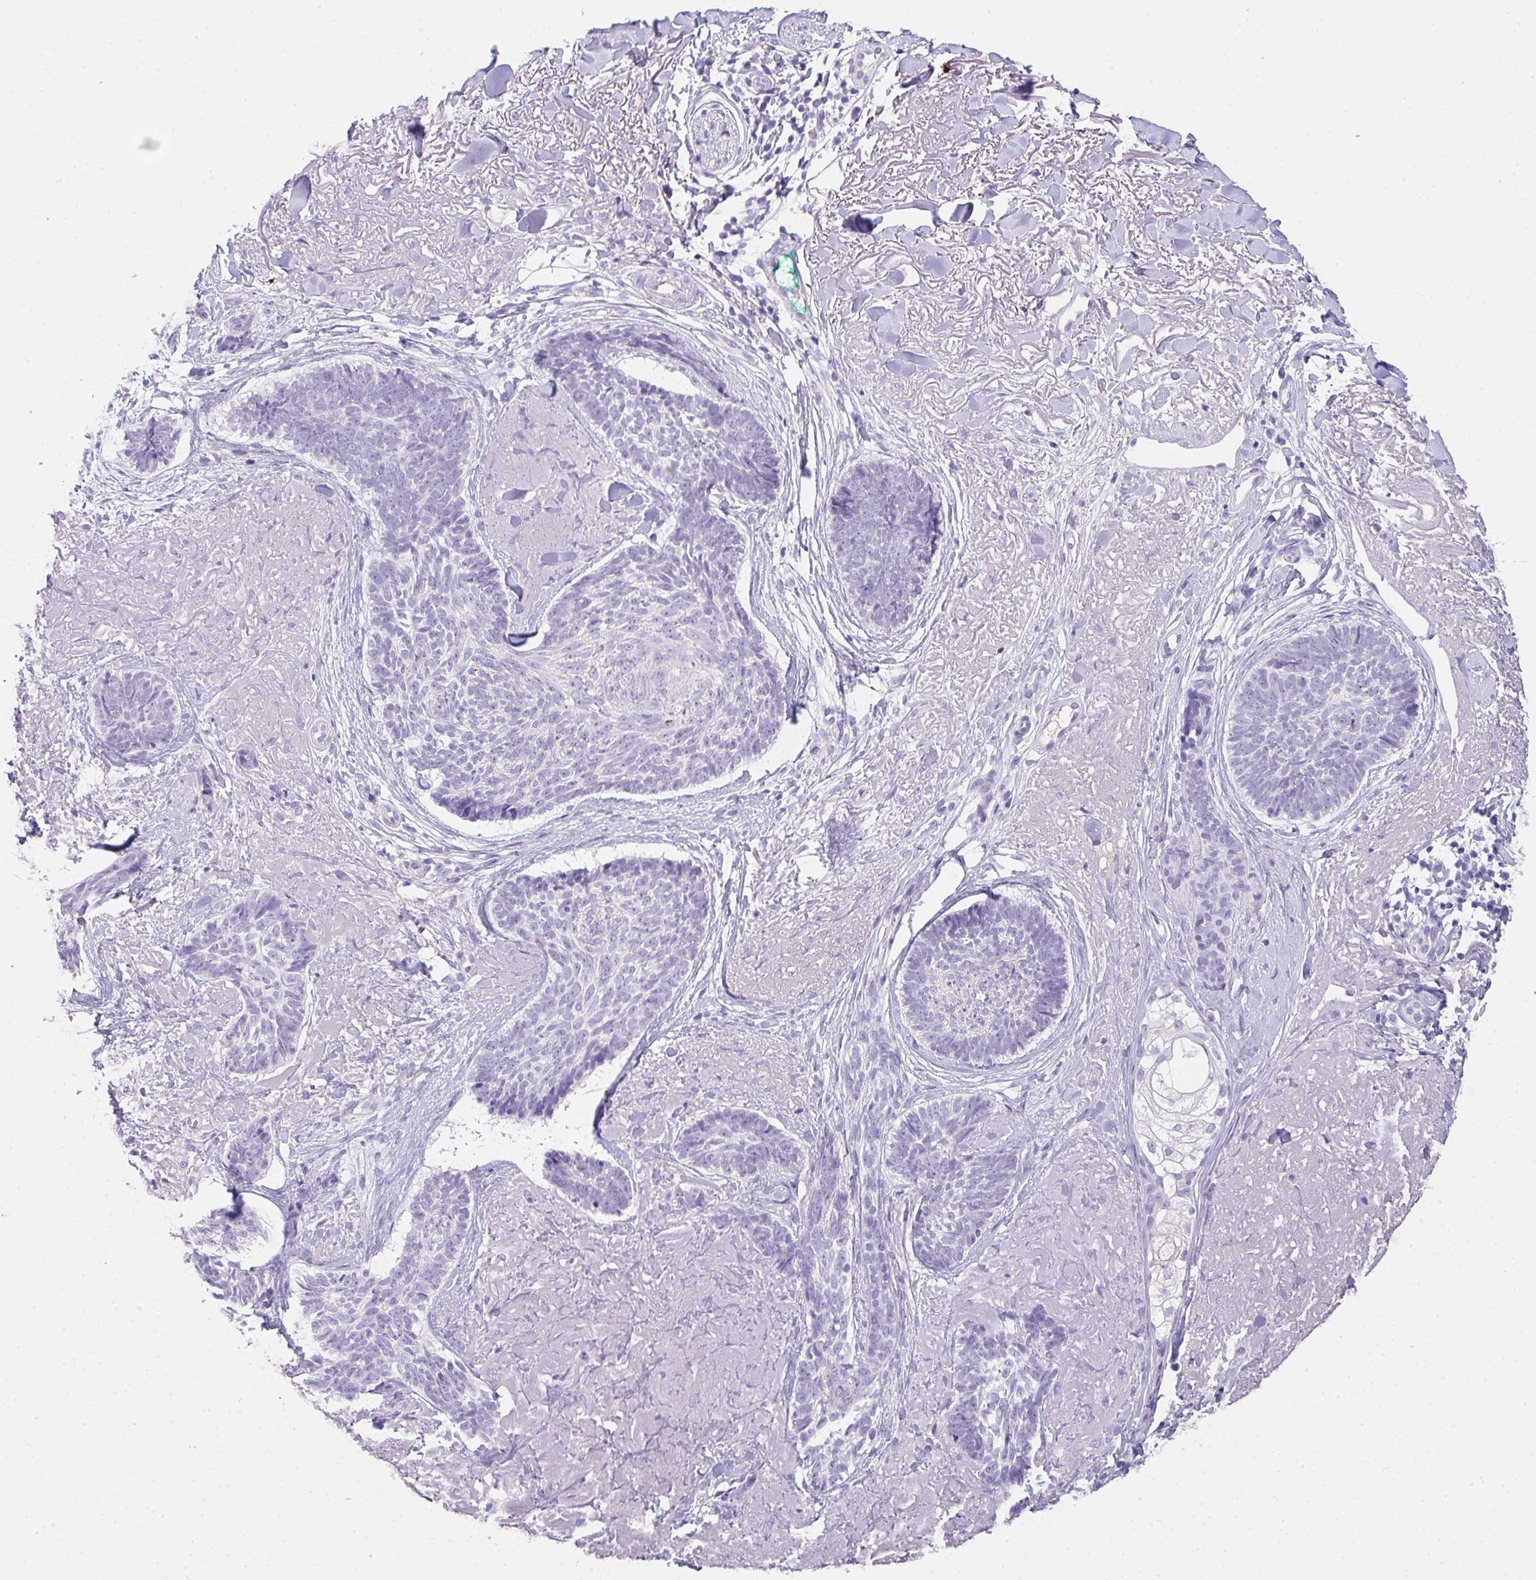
{"staining": {"intensity": "negative", "quantity": "none", "location": "none"}, "tissue": "skin cancer", "cell_type": "Tumor cells", "image_type": "cancer", "snomed": [{"axis": "morphology", "description": "Basal cell carcinoma"}, {"axis": "topography", "description": "Skin"}, {"axis": "topography", "description": "Skin of face"}, {"axis": "topography", "description": "Skin of nose"}], "caption": "Immunohistochemistry (IHC) micrograph of human basal cell carcinoma (skin) stained for a protein (brown), which shows no expression in tumor cells.", "gene": "COX7B", "patient": {"sex": "female", "age": 86}}